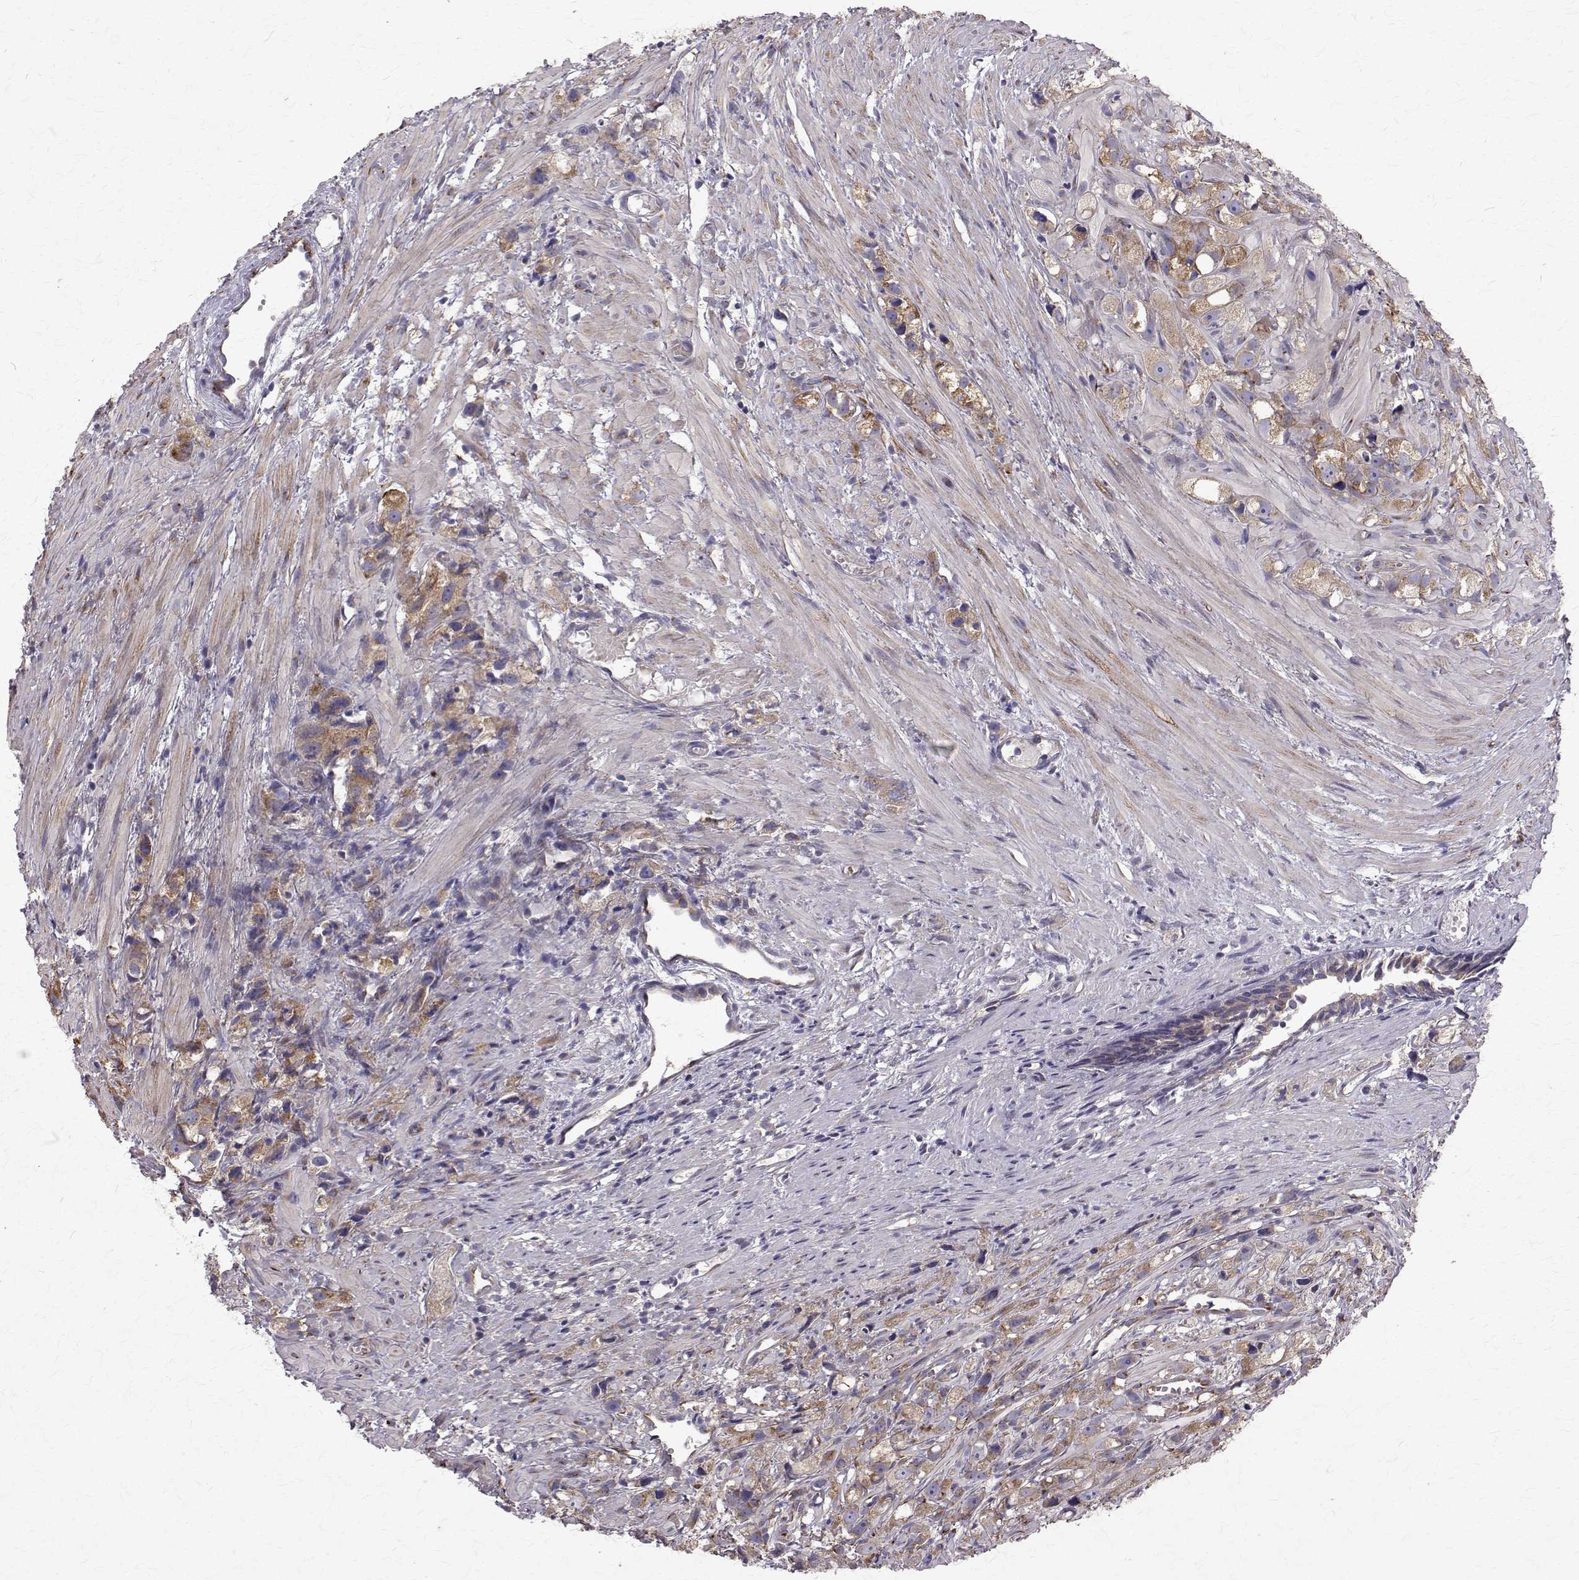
{"staining": {"intensity": "moderate", "quantity": "25%-75%", "location": "cytoplasmic/membranous"}, "tissue": "prostate cancer", "cell_type": "Tumor cells", "image_type": "cancer", "snomed": [{"axis": "morphology", "description": "Adenocarcinoma, High grade"}, {"axis": "topography", "description": "Prostate"}], "caption": "Human prostate cancer (adenocarcinoma (high-grade)) stained with a brown dye reveals moderate cytoplasmic/membranous positive staining in approximately 25%-75% of tumor cells.", "gene": "ARFGAP1", "patient": {"sex": "male", "age": 75}}